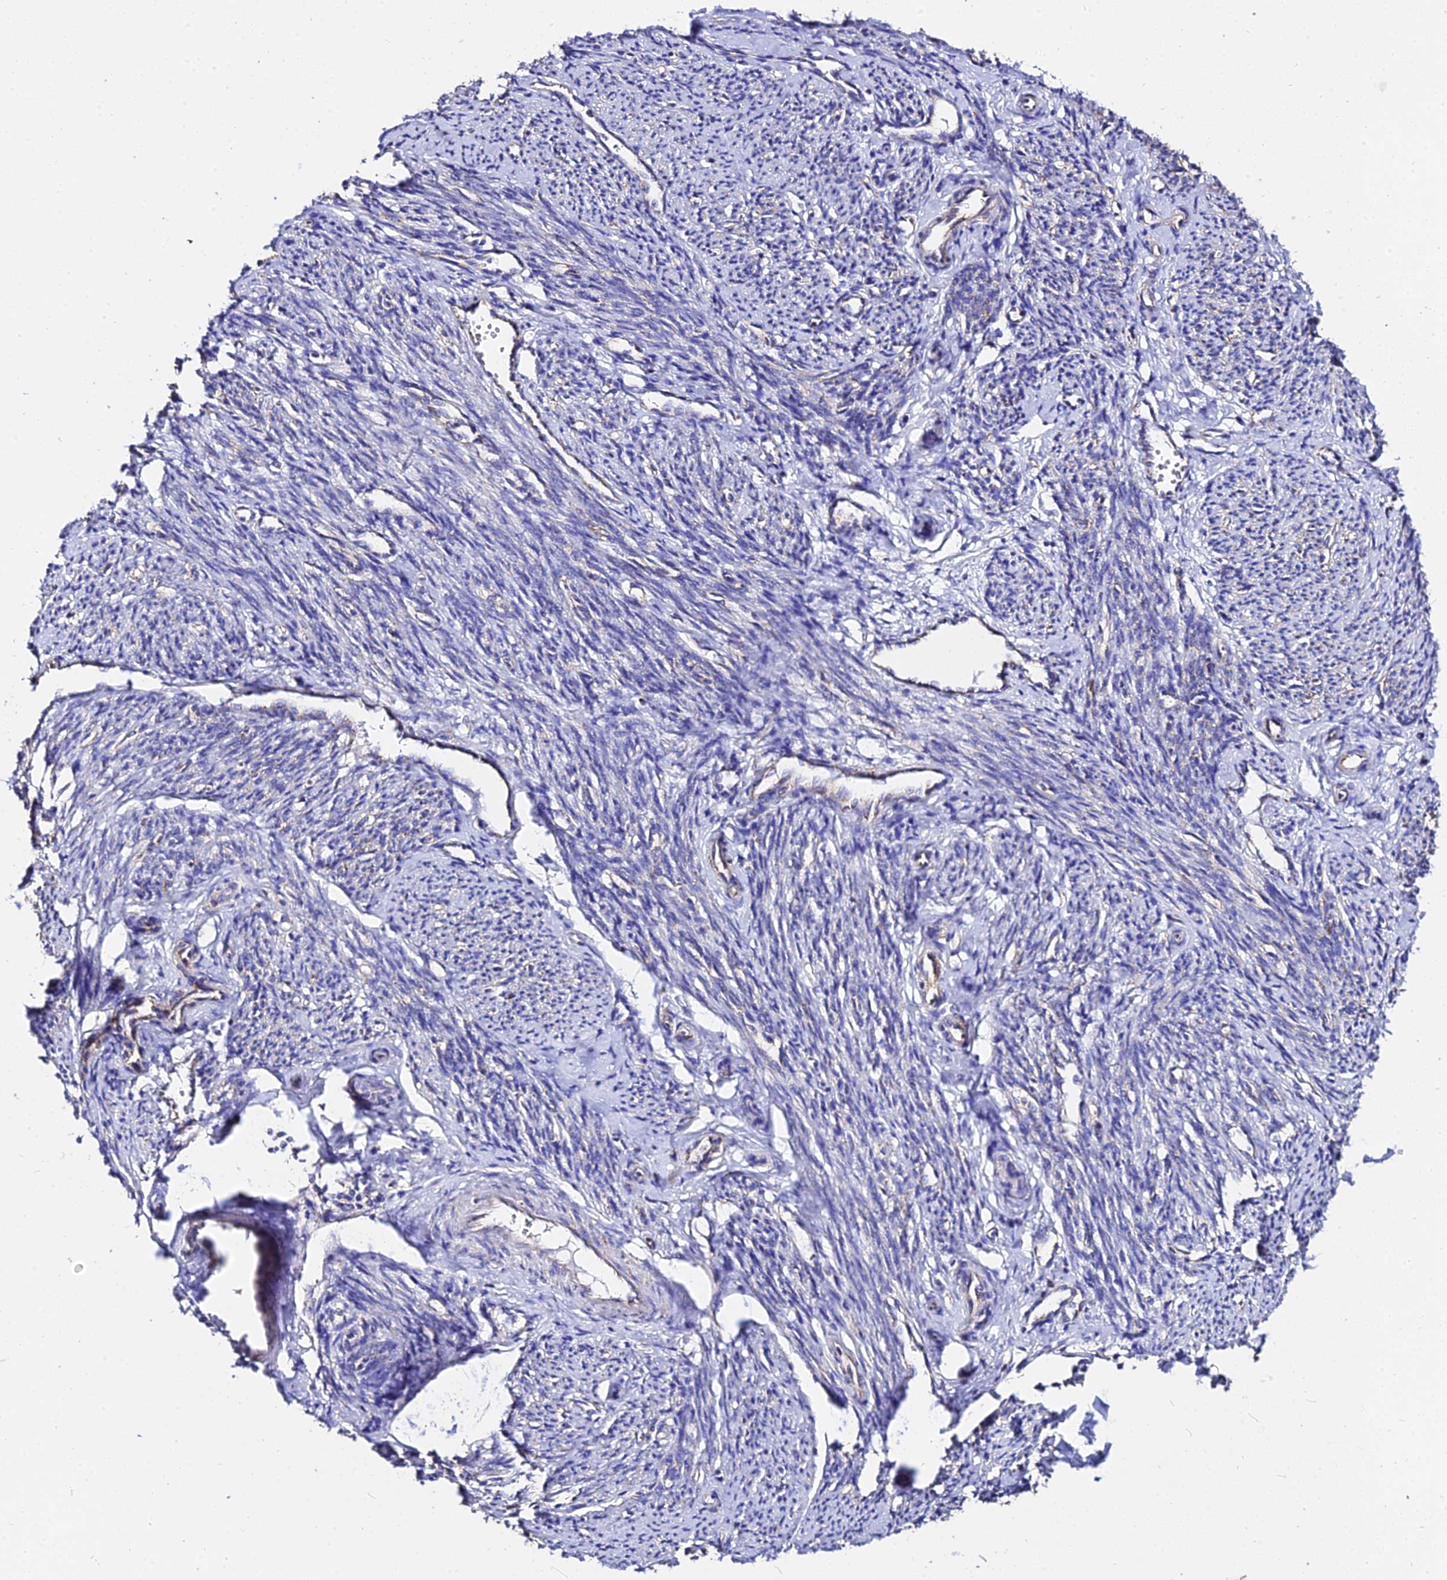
{"staining": {"intensity": "weak", "quantity": "25%-75%", "location": "cytoplasmic/membranous"}, "tissue": "smooth muscle", "cell_type": "Smooth muscle cells", "image_type": "normal", "snomed": [{"axis": "morphology", "description": "Normal tissue, NOS"}, {"axis": "topography", "description": "Smooth muscle"}, {"axis": "topography", "description": "Uterus"}], "caption": "IHC micrograph of unremarkable smooth muscle: smooth muscle stained using immunohistochemistry (IHC) exhibits low levels of weak protein expression localized specifically in the cytoplasmic/membranous of smooth muscle cells, appearing as a cytoplasmic/membranous brown color.", "gene": "ZNF573", "patient": {"sex": "female", "age": 59}}